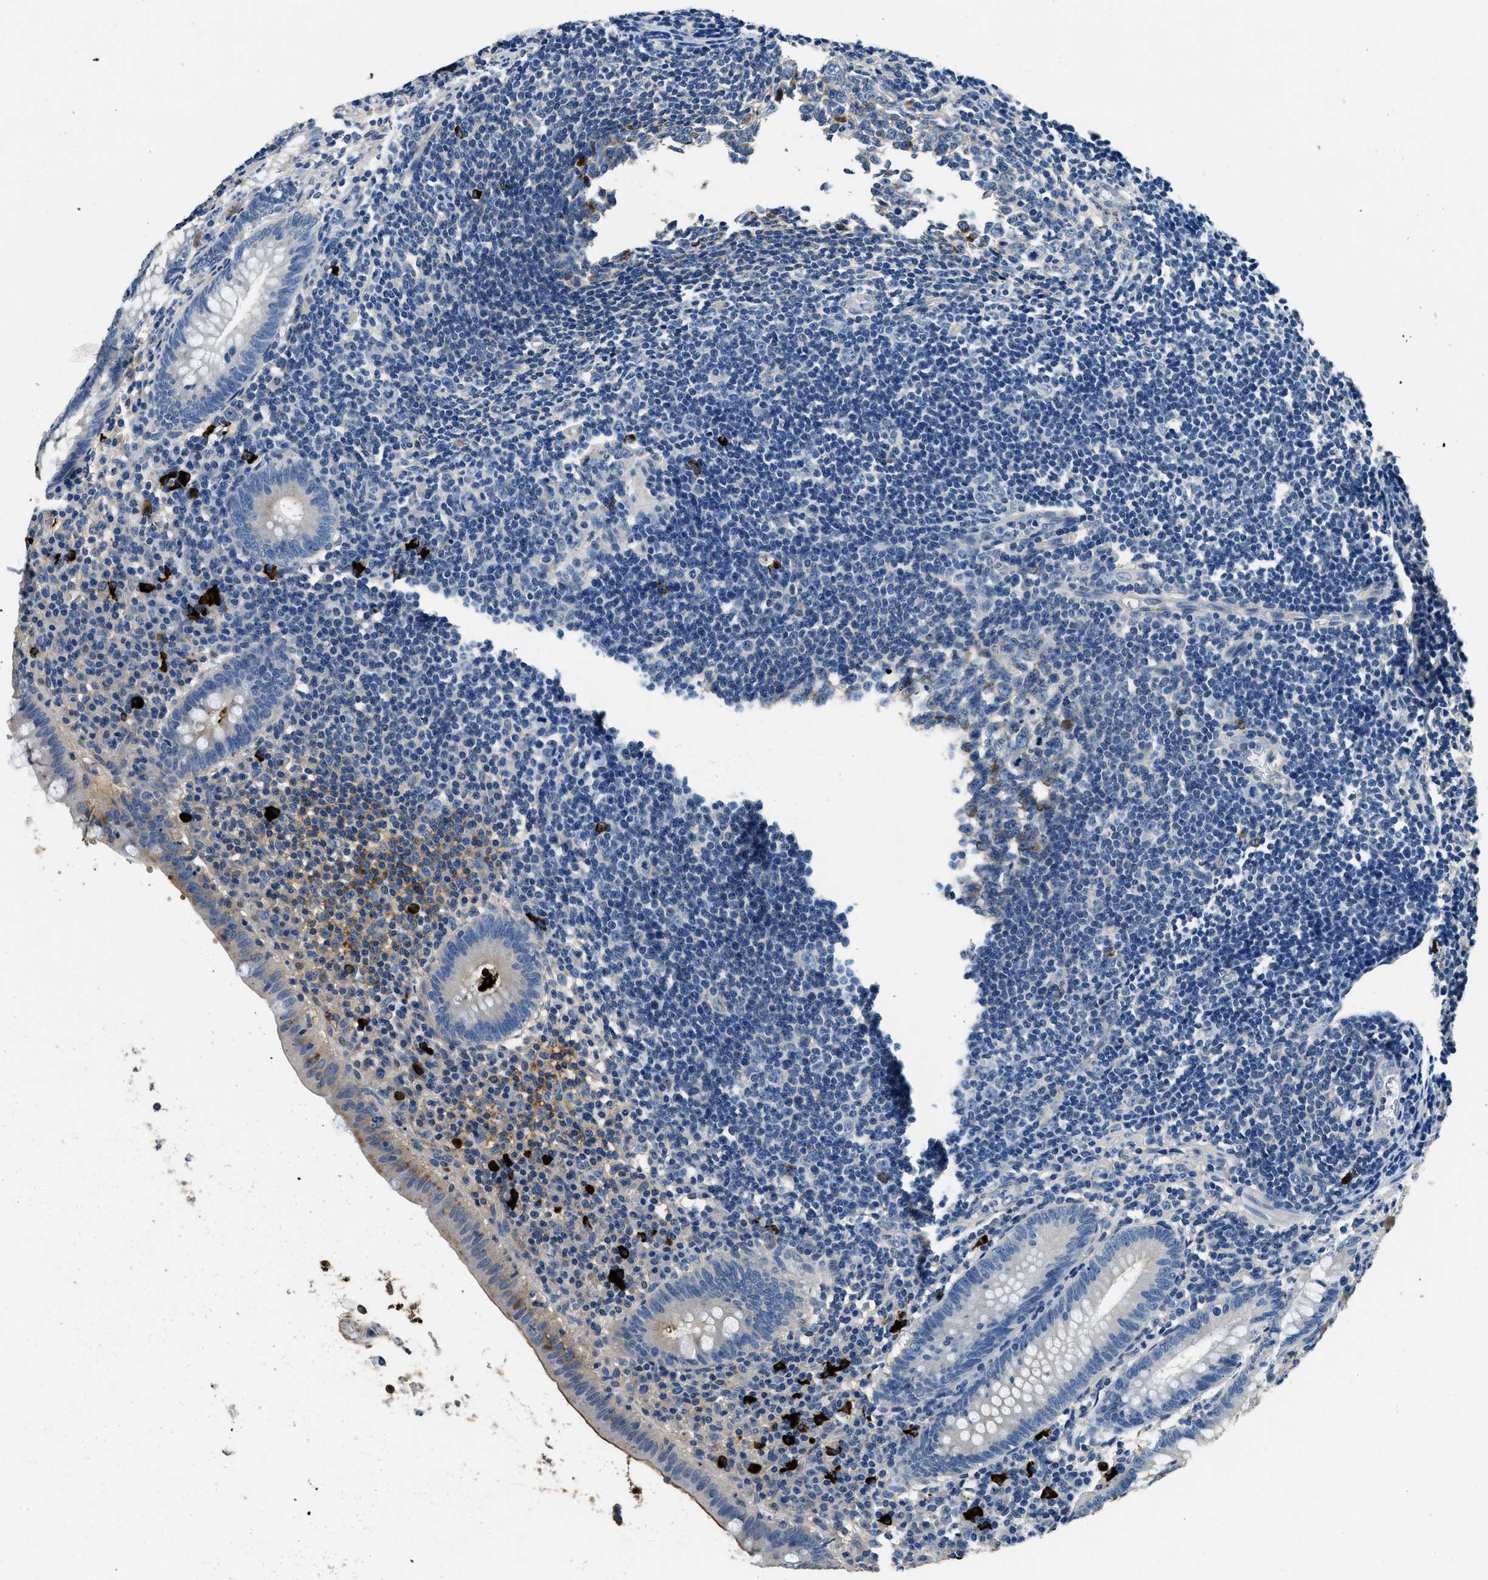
{"staining": {"intensity": "weak", "quantity": "<25%", "location": "cytoplasmic/membranous"}, "tissue": "appendix", "cell_type": "Glandular cells", "image_type": "normal", "snomed": [{"axis": "morphology", "description": "Normal tissue, NOS"}, {"axis": "topography", "description": "Appendix"}], "caption": "Immunohistochemical staining of normal human appendix displays no significant staining in glandular cells.", "gene": "TMEM186", "patient": {"sex": "male", "age": 56}}